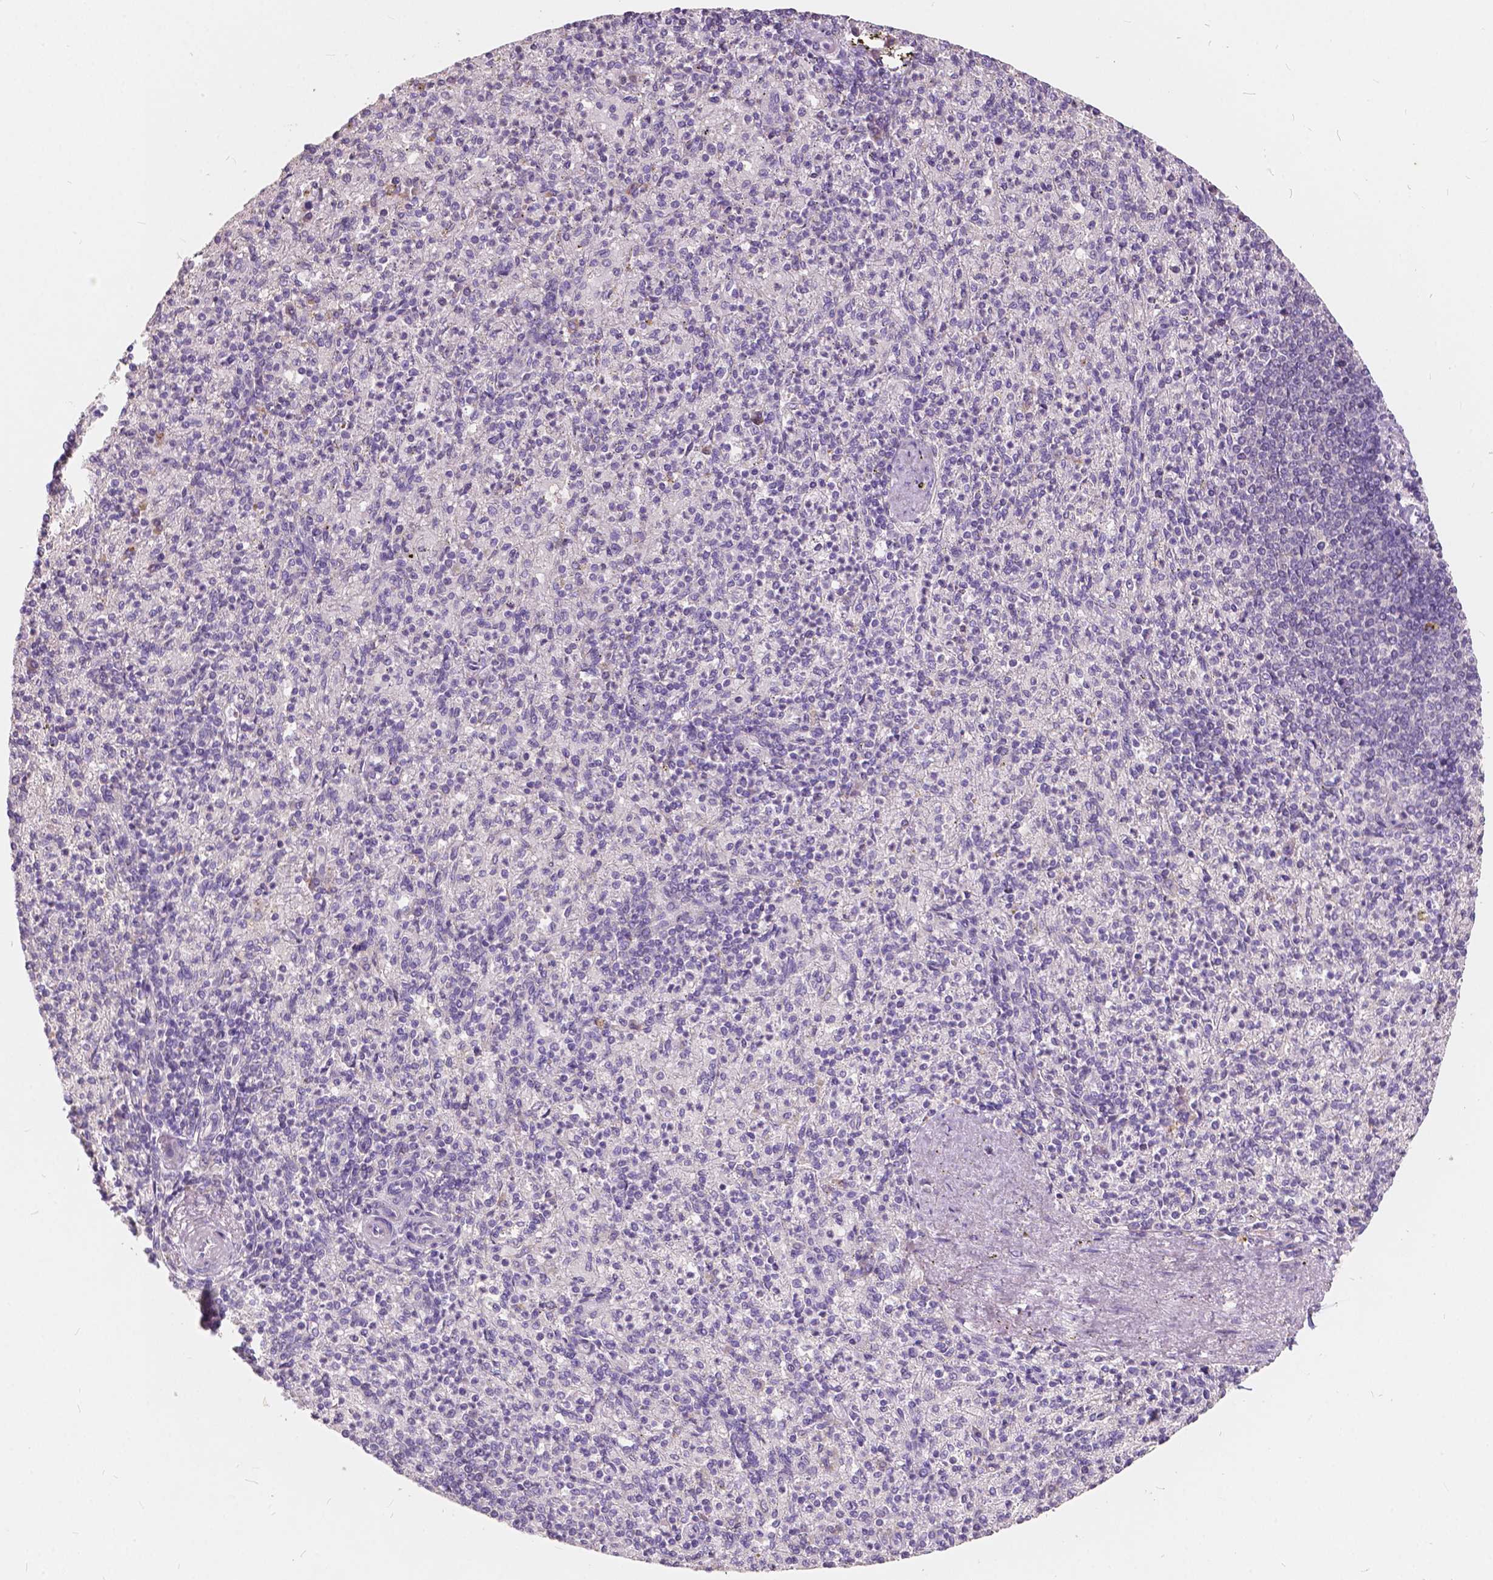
{"staining": {"intensity": "negative", "quantity": "none", "location": "none"}, "tissue": "spleen", "cell_type": "Cells in red pulp", "image_type": "normal", "snomed": [{"axis": "morphology", "description": "Normal tissue, NOS"}, {"axis": "topography", "description": "Spleen"}], "caption": "Cells in red pulp are negative for brown protein staining in benign spleen. (DAB (3,3'-diaminobenzidine) immunohistochemistry (IHC), high magnification).", "gene": "SLC7A8", "patient": {"sex": "female", "age": 74}}